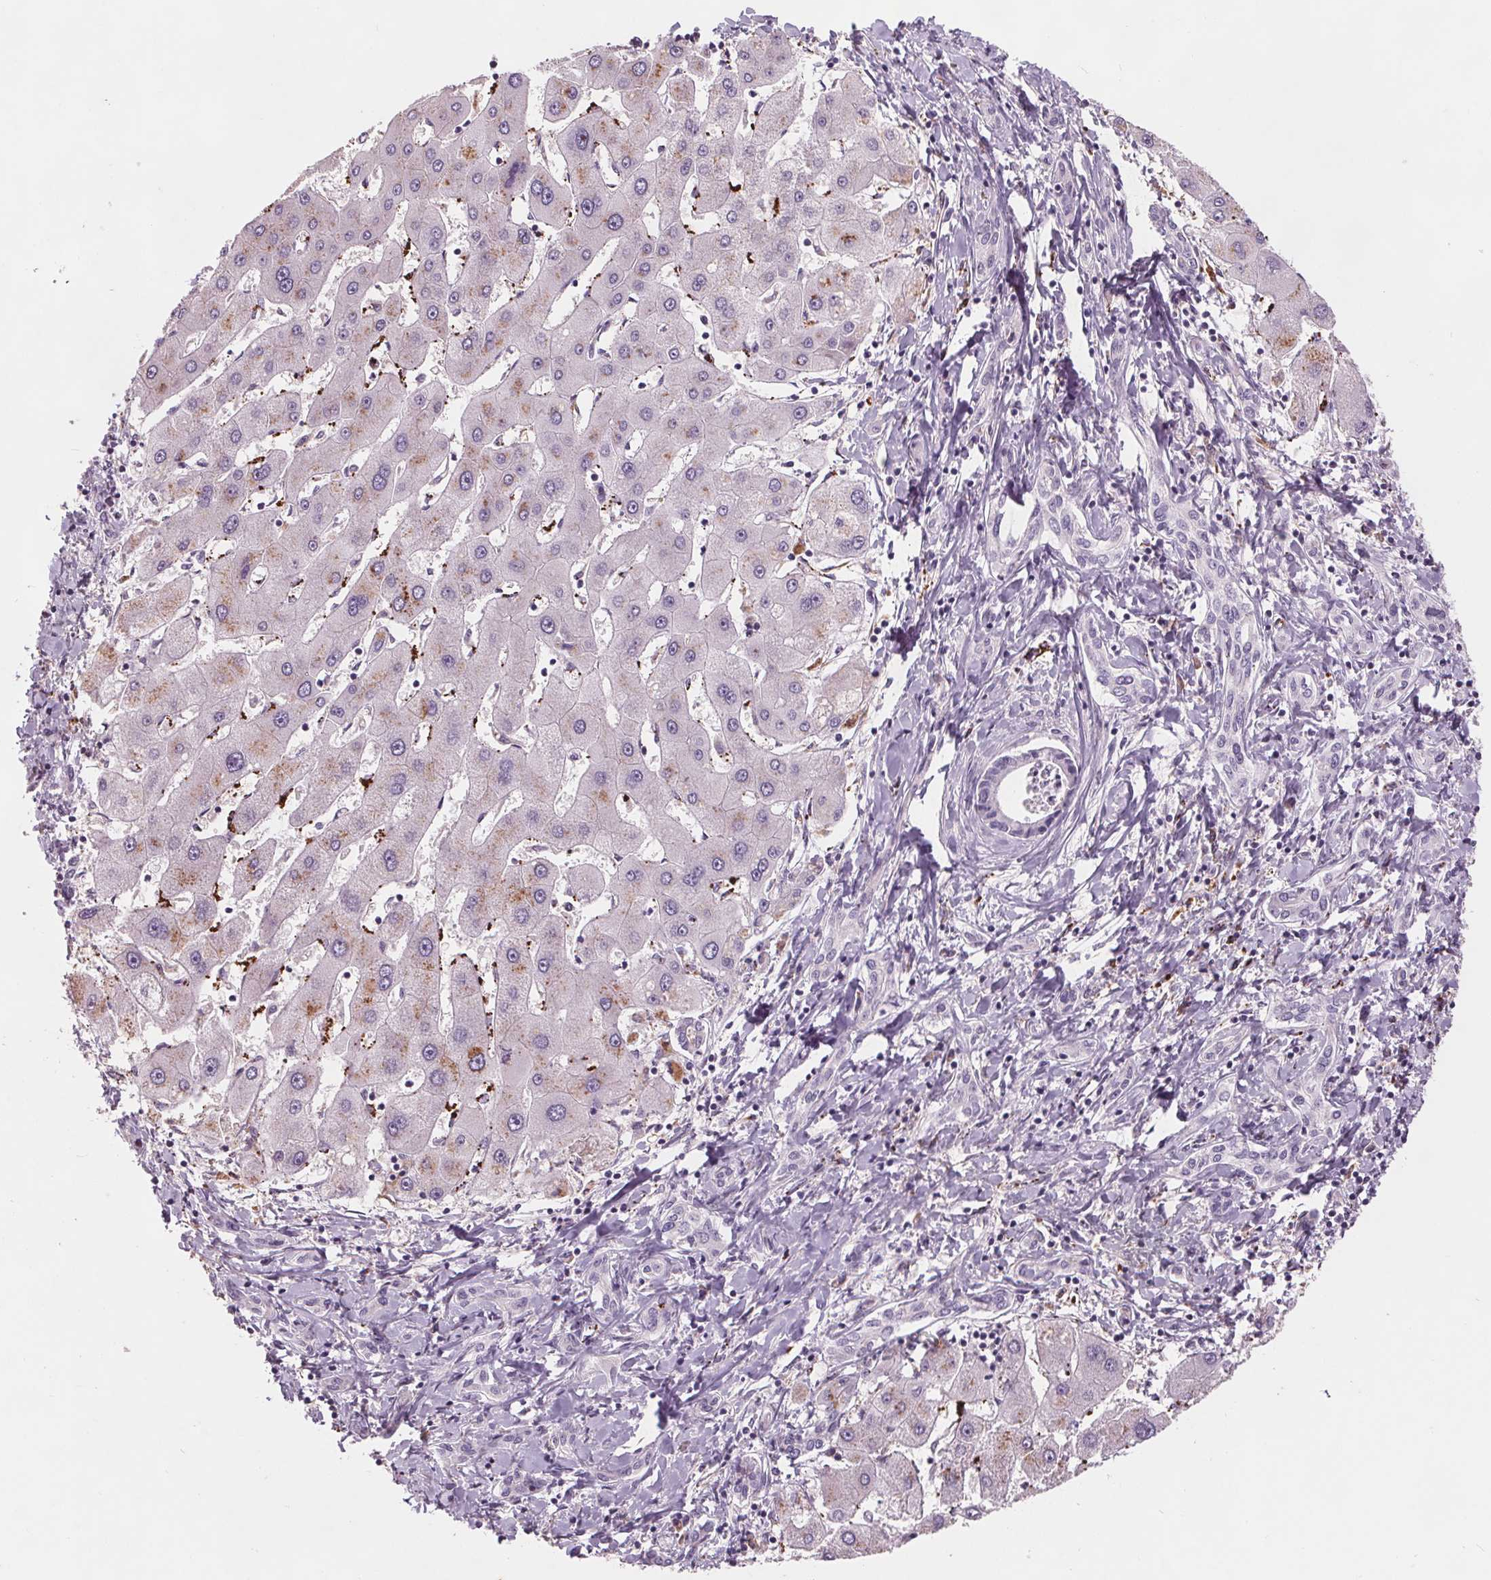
{"staining": {"intensity": "negative", "quantity": "none", "location": "none"}, "tissue": "liver cancer", "cell_type": "Tumor cells", "image_type": "cancer", "snomed": [{"axis": "morphology", "description": "Cholangiocarcinoma"}, {"axis": "topography", "description": "Liver"}], "caption": "Protein analysis of liver cancer demonstrates no significant staining in tumor cells.", "gene": "SAMD5", "patient": {"sex": "male", "age": 66}}